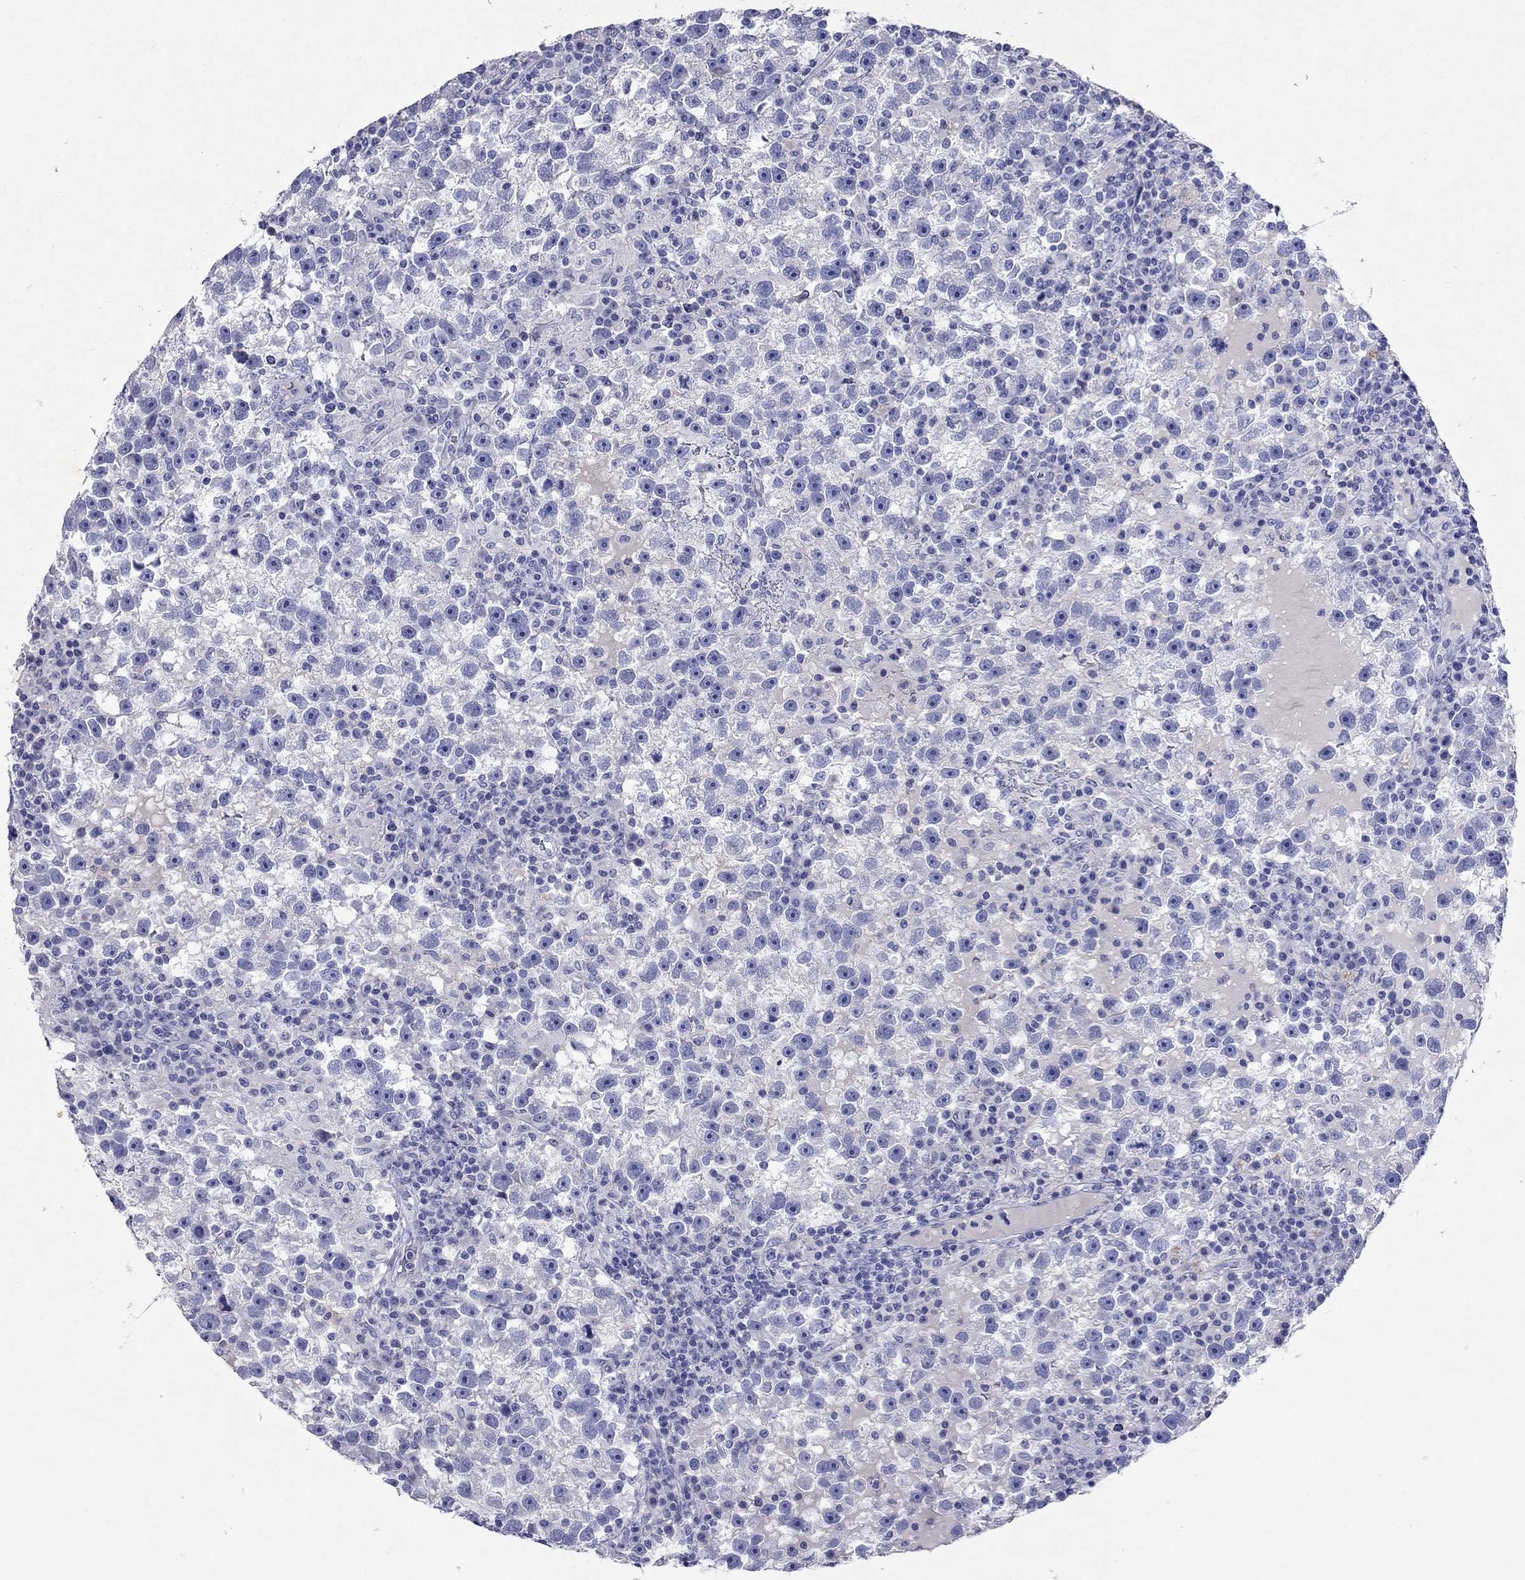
{"staining": {"intensity": "negative", "quantity": "none", "location": "none"}, "tissue": "testis cancer", "cell_type": "Tumor cells", "image_type": "cancer", "snomed": [{"axis": "morphology", "description": "Seminoma, NOS"}, {"axis": "topography", "description": "Testis"}], "caption": "This is an immunohistochemistry photomicrograph of human testis seminoma. There is no staining in tumor cells.", "gene": "ARMC12", "patient": {"sex": "male", "age": 47}}